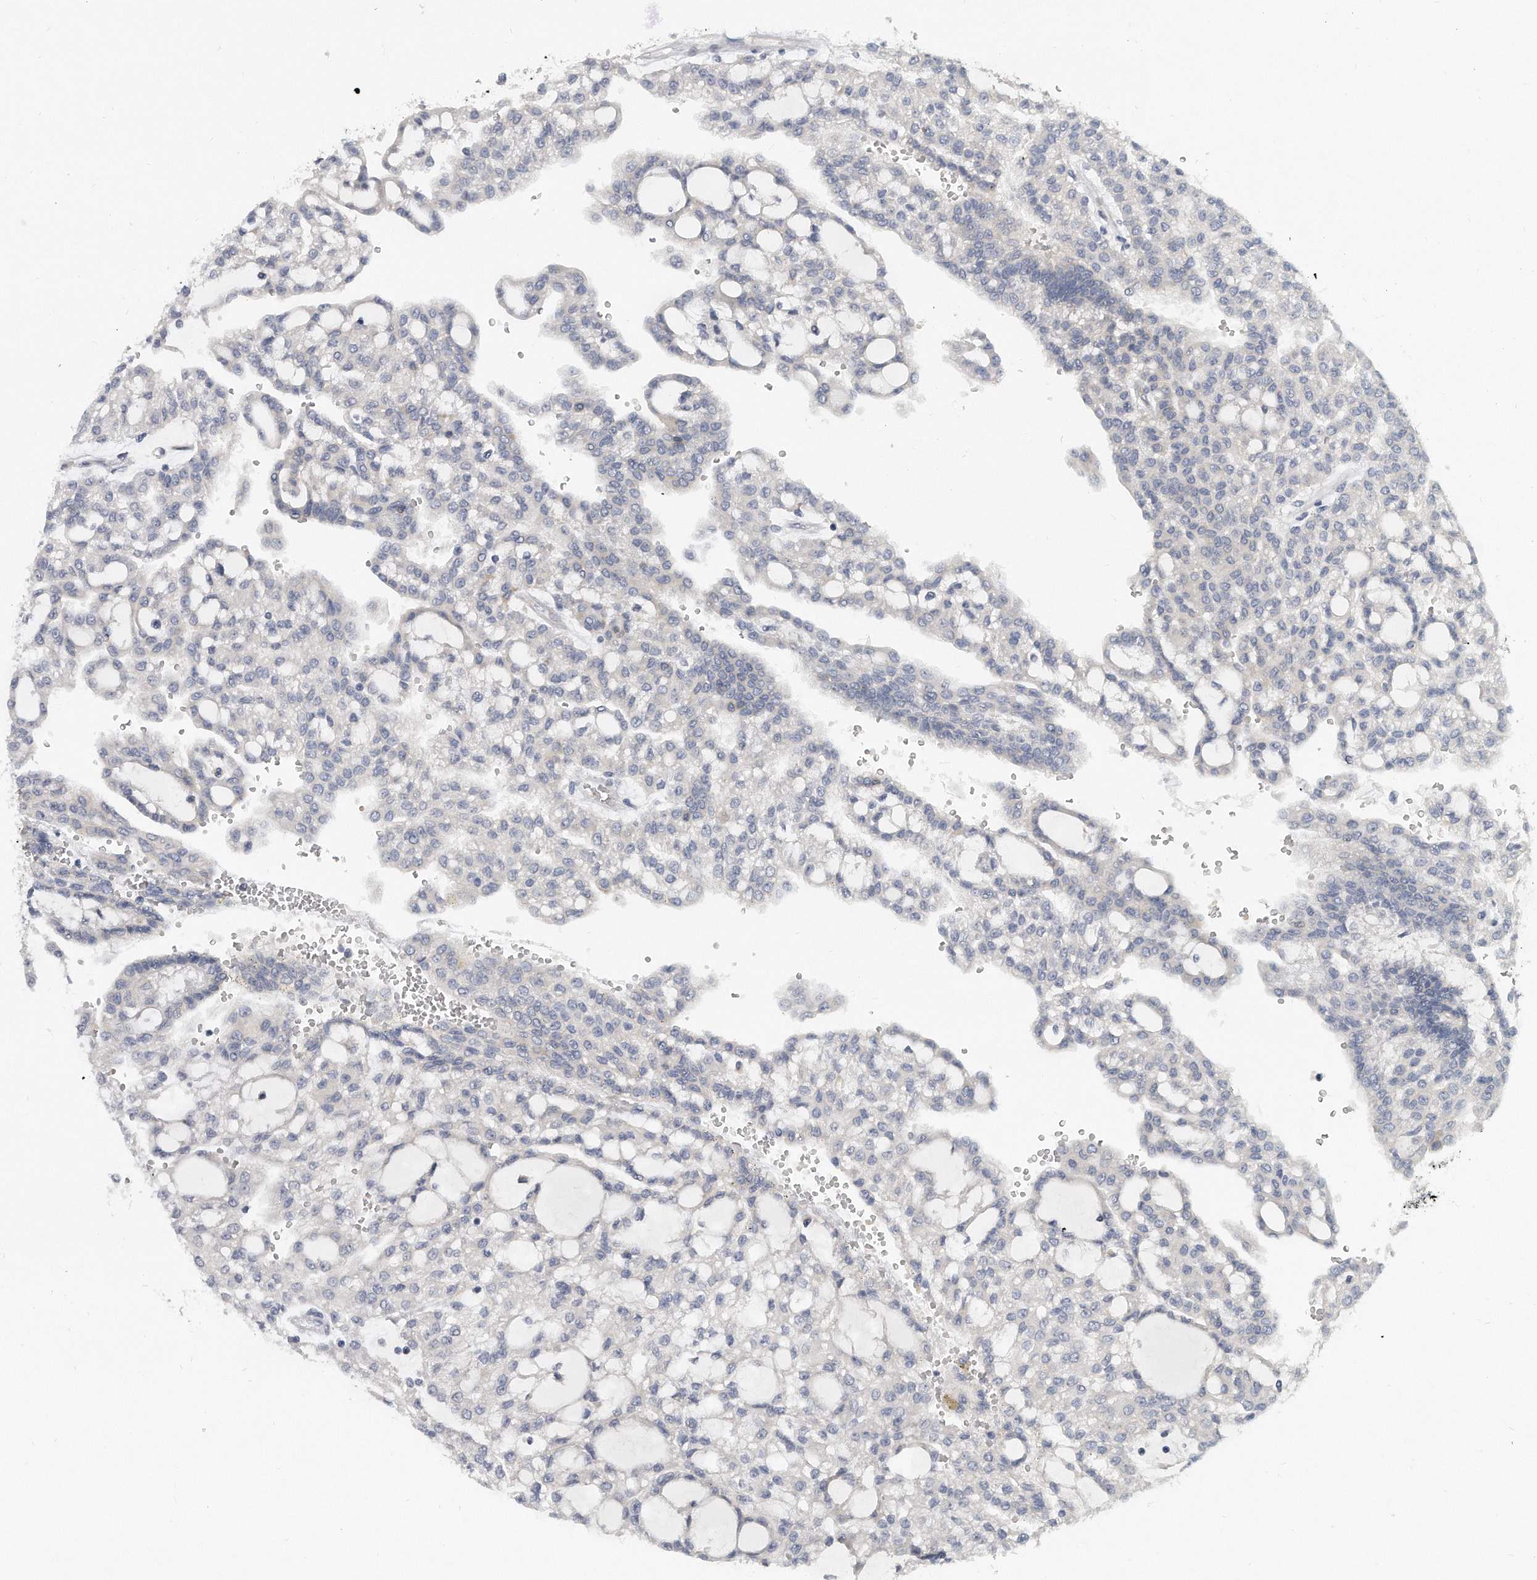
{"staining": {"intensity": "negative", "quantity": "none", "location": "none"}, "tissue": "renal cancer", "cell_type": "Tumor cells", "image_type": "cancer", "snomed": [{"axis": "morphology", "description": "Adenocarcinoma, NOS"}, {"axis": "topography", "description": "Kidney"}], "caption": "The photomicrograph displays no significant staining in tumor cells of renal cancer (adenocarcinoma).", "gene": "PLEKHA6", "patient": {"sex": "male", "age": 63}}